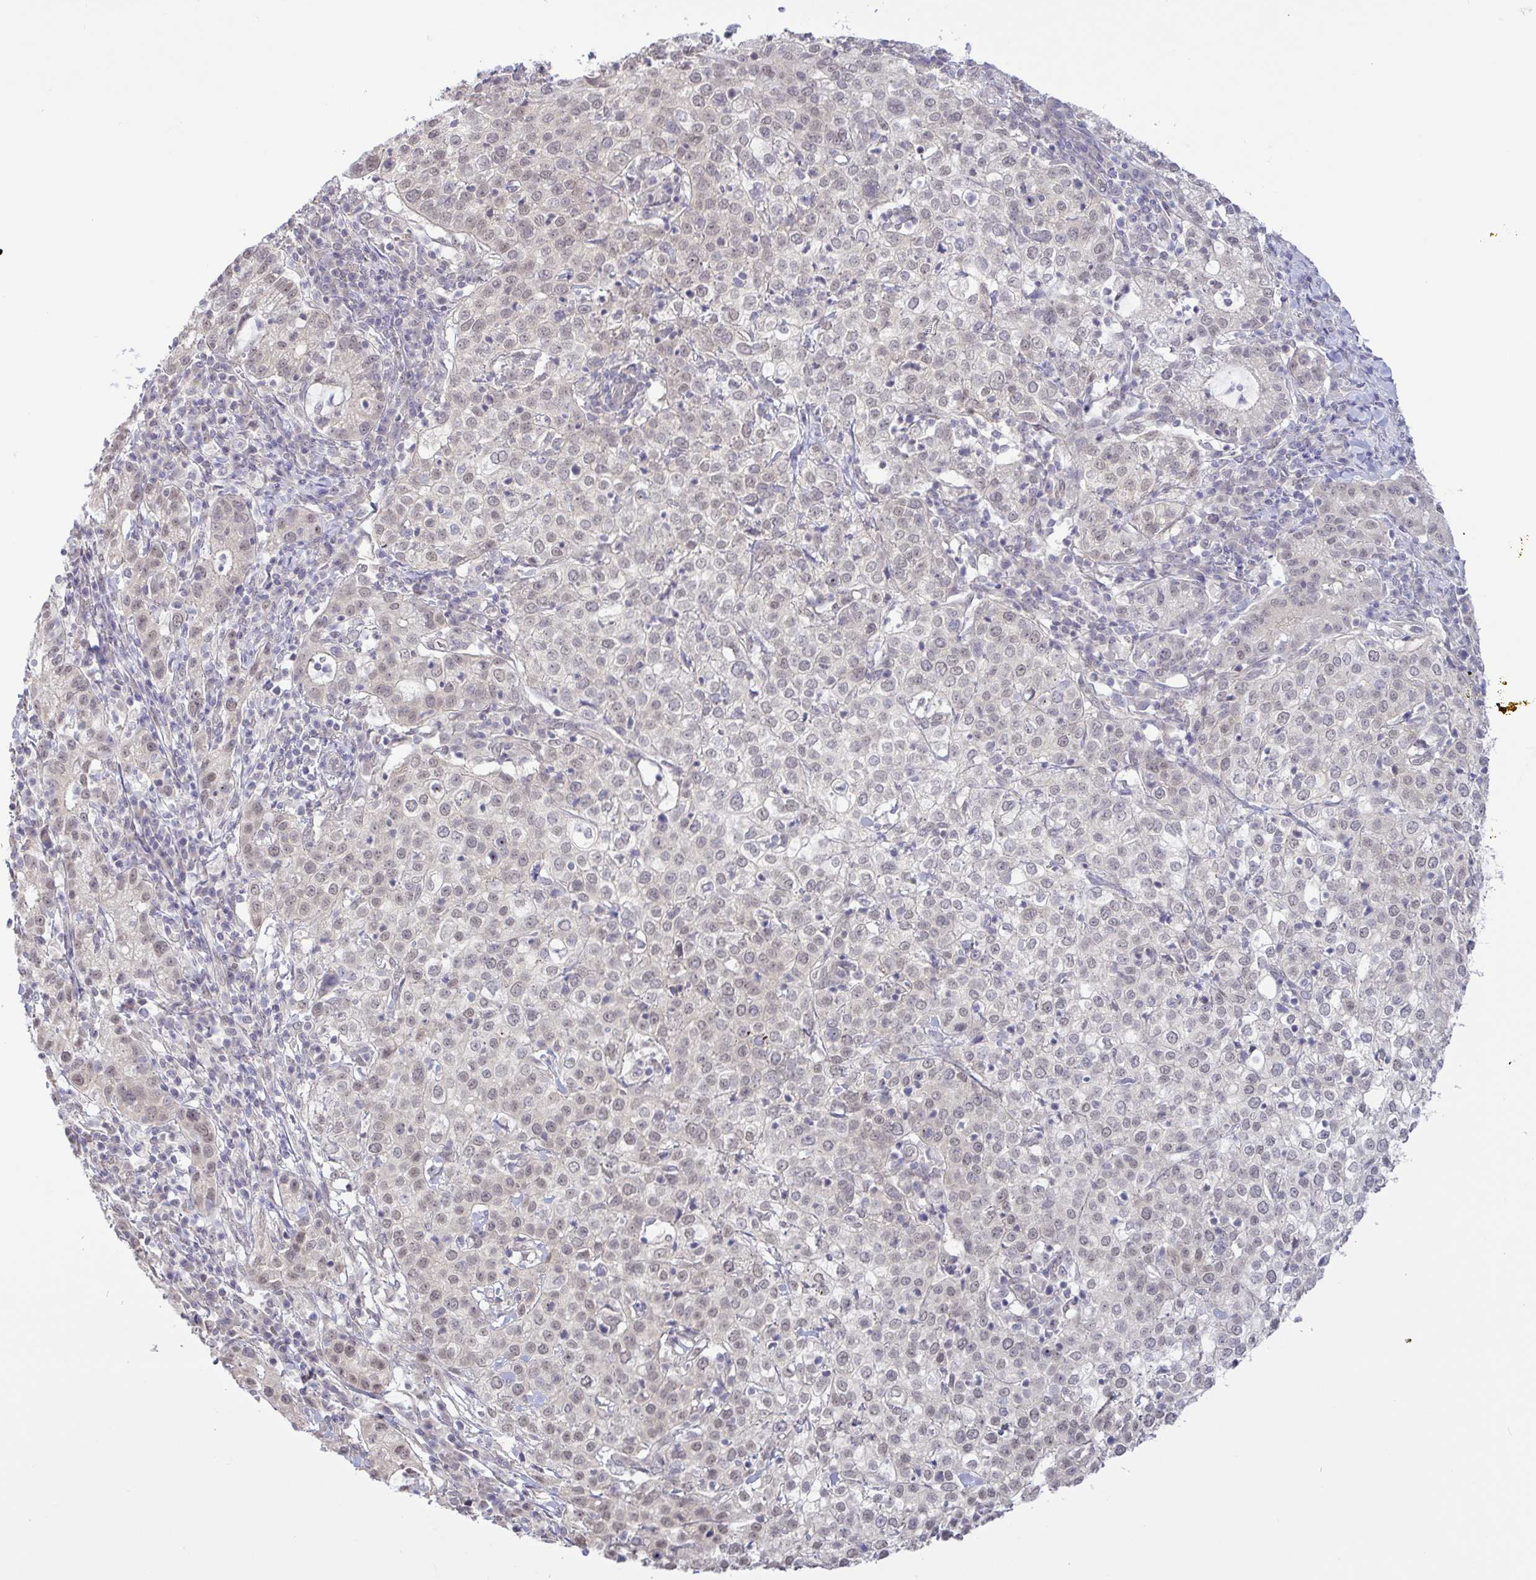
{"staining": {"intensity": "weak", "quantity": "25%-75%", "location": "nuclear"}, "tissue": "cervical cancer", "cell_type": "Tumor cells", "image_type": "cancer", "snomed": [{"axis": "morphology", "description": "Normal tissue, NOS"}, {"axis": "morphology", "description": "Adenocarcinoma, NOS"}, {"axis": "topography", "description": "Cervix"}], "caption": "Weak nuclear expression for a protein is identified in about 25%-75% of tumor cells of cervical cancer using IHC.", "gene": "HYPK", "patient": {"sex": "female", "age": 44}}